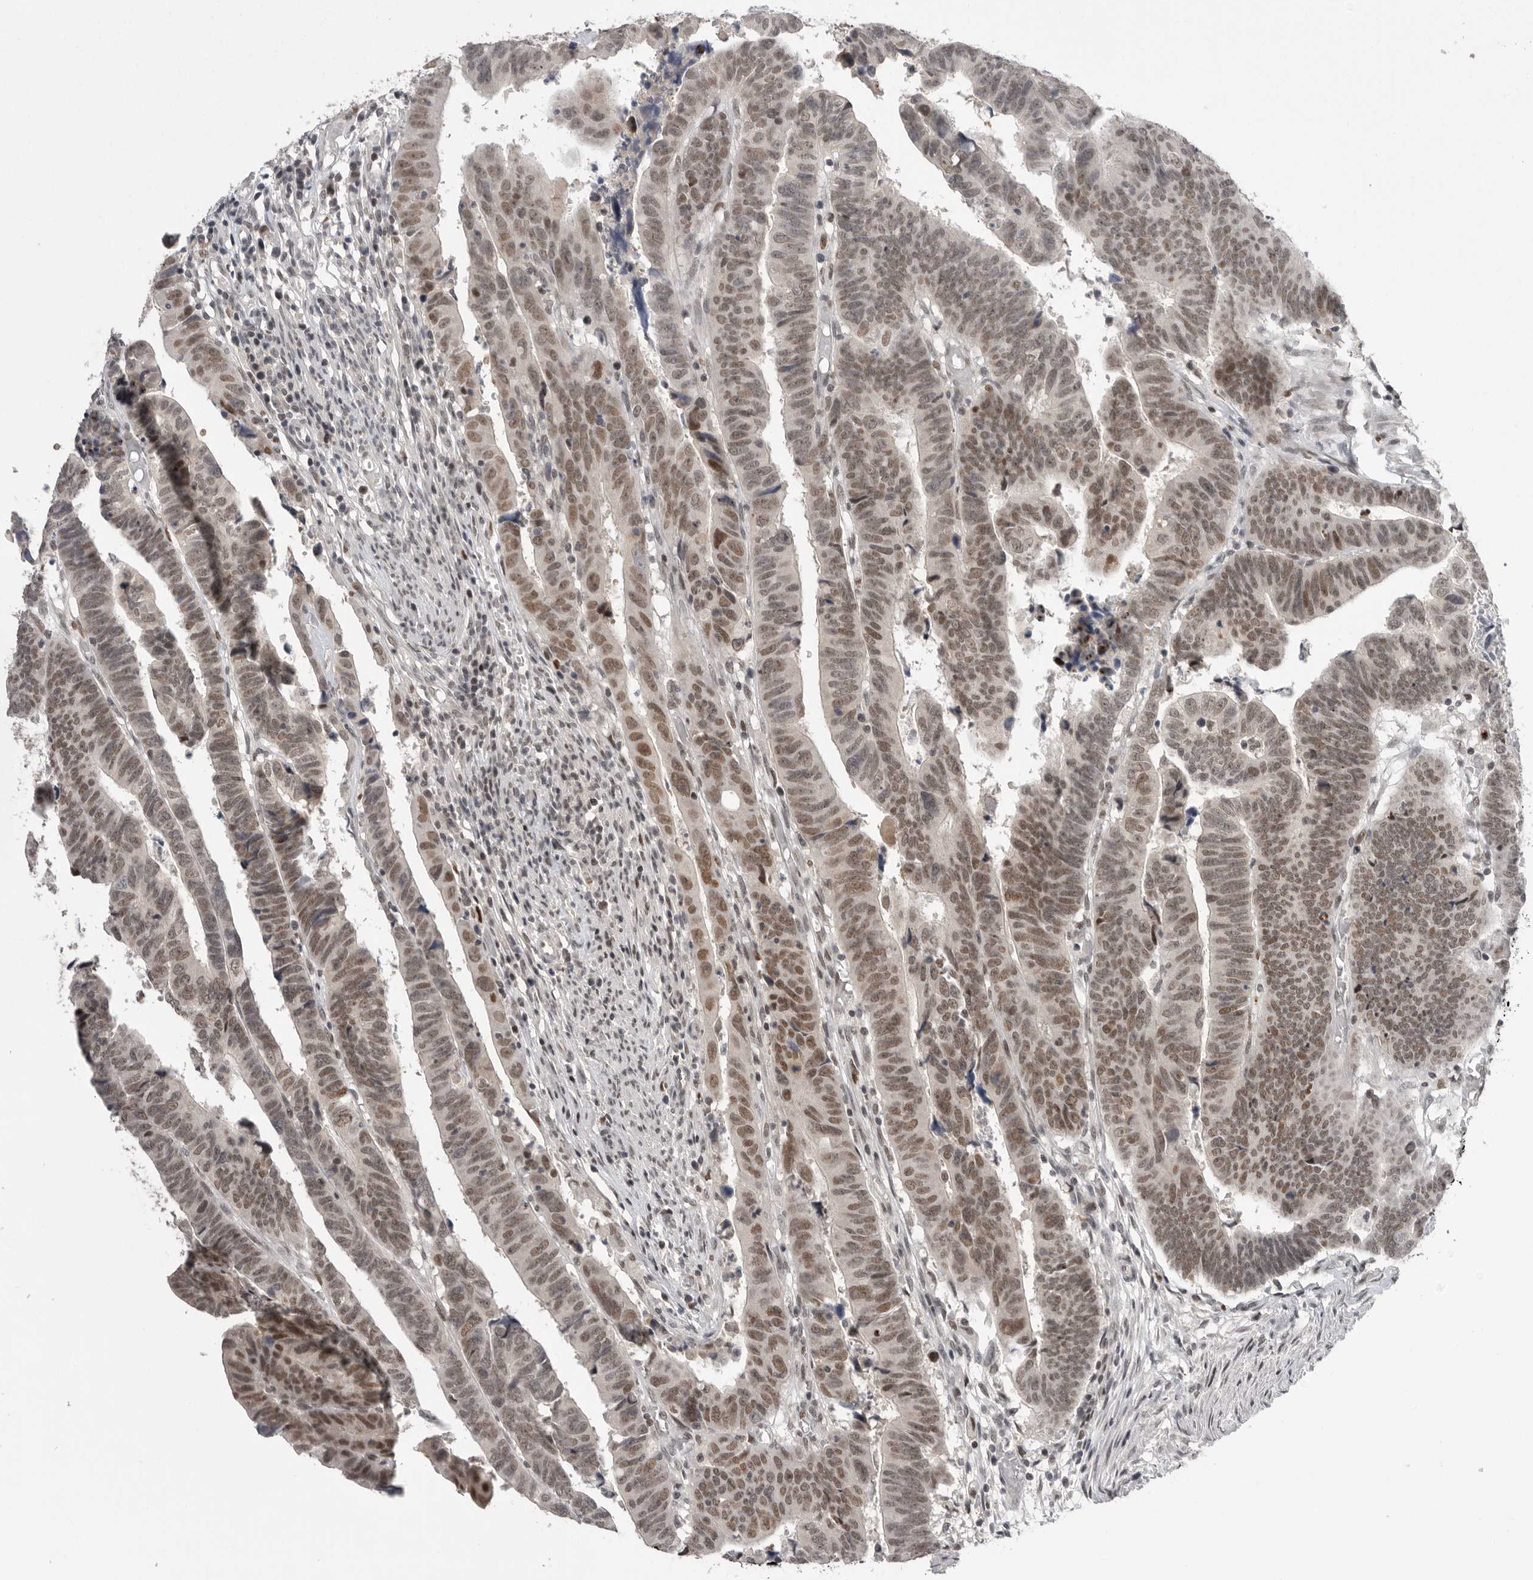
{"staining": {"intensity": "moderate", "quantity": ">75%", "location": "nuclear"}, "tissue": "colorectal cancer", "cell_type": "Tumor cells", "image_type": "cancer", "snomed": [{"axis": "morphology", "description": "Adenocarcinoma, NOS"}, {"axis": "topography", "description": "Rectum"}], "caption": "Immunohistochemistry image of human colorectal cancer stained for a protein (brown), which reveals medium levels of moderate nuclear positivity in approximately >75% of tumor cells.", "gene": "POU5F1", "patient": {"sex": "female", "age": 65}}